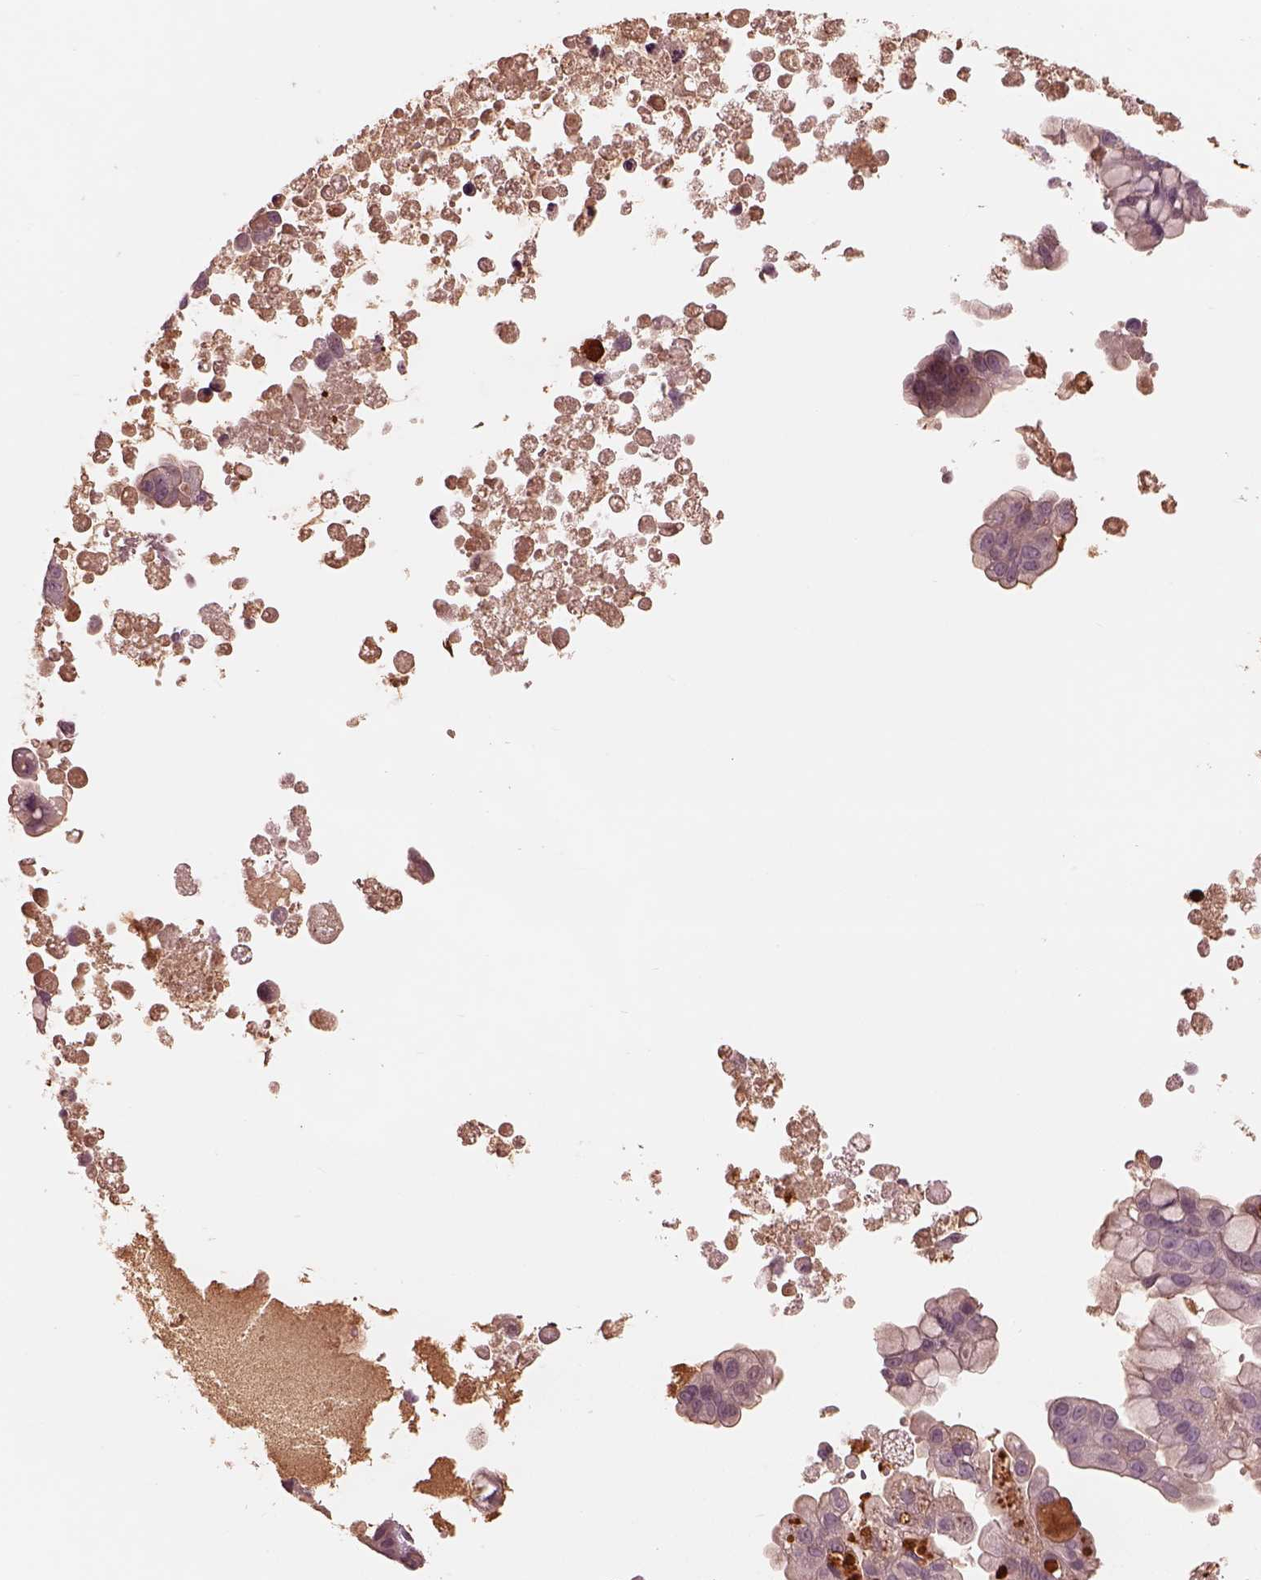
{"staining": {"intensity": "negative", "quantity": "none", "location": "none"}, "tissue": "ovarian cancer", "cell_type": "Tumor cells", "image_type": "cancer", "snomed": [{"axis": "morphology", "description": "Cystadenocarcinoma, mucinous, NOS"}, {"axis": "topography", "description": "Ovary"}], "caption": "This is a photomicrograph of IHC staining of ovarian mucinous cystadenocarcinoma, which shows no expression in tumor cells.", "gene": "TF", "patient": {"sex": "female", "age": 76}}